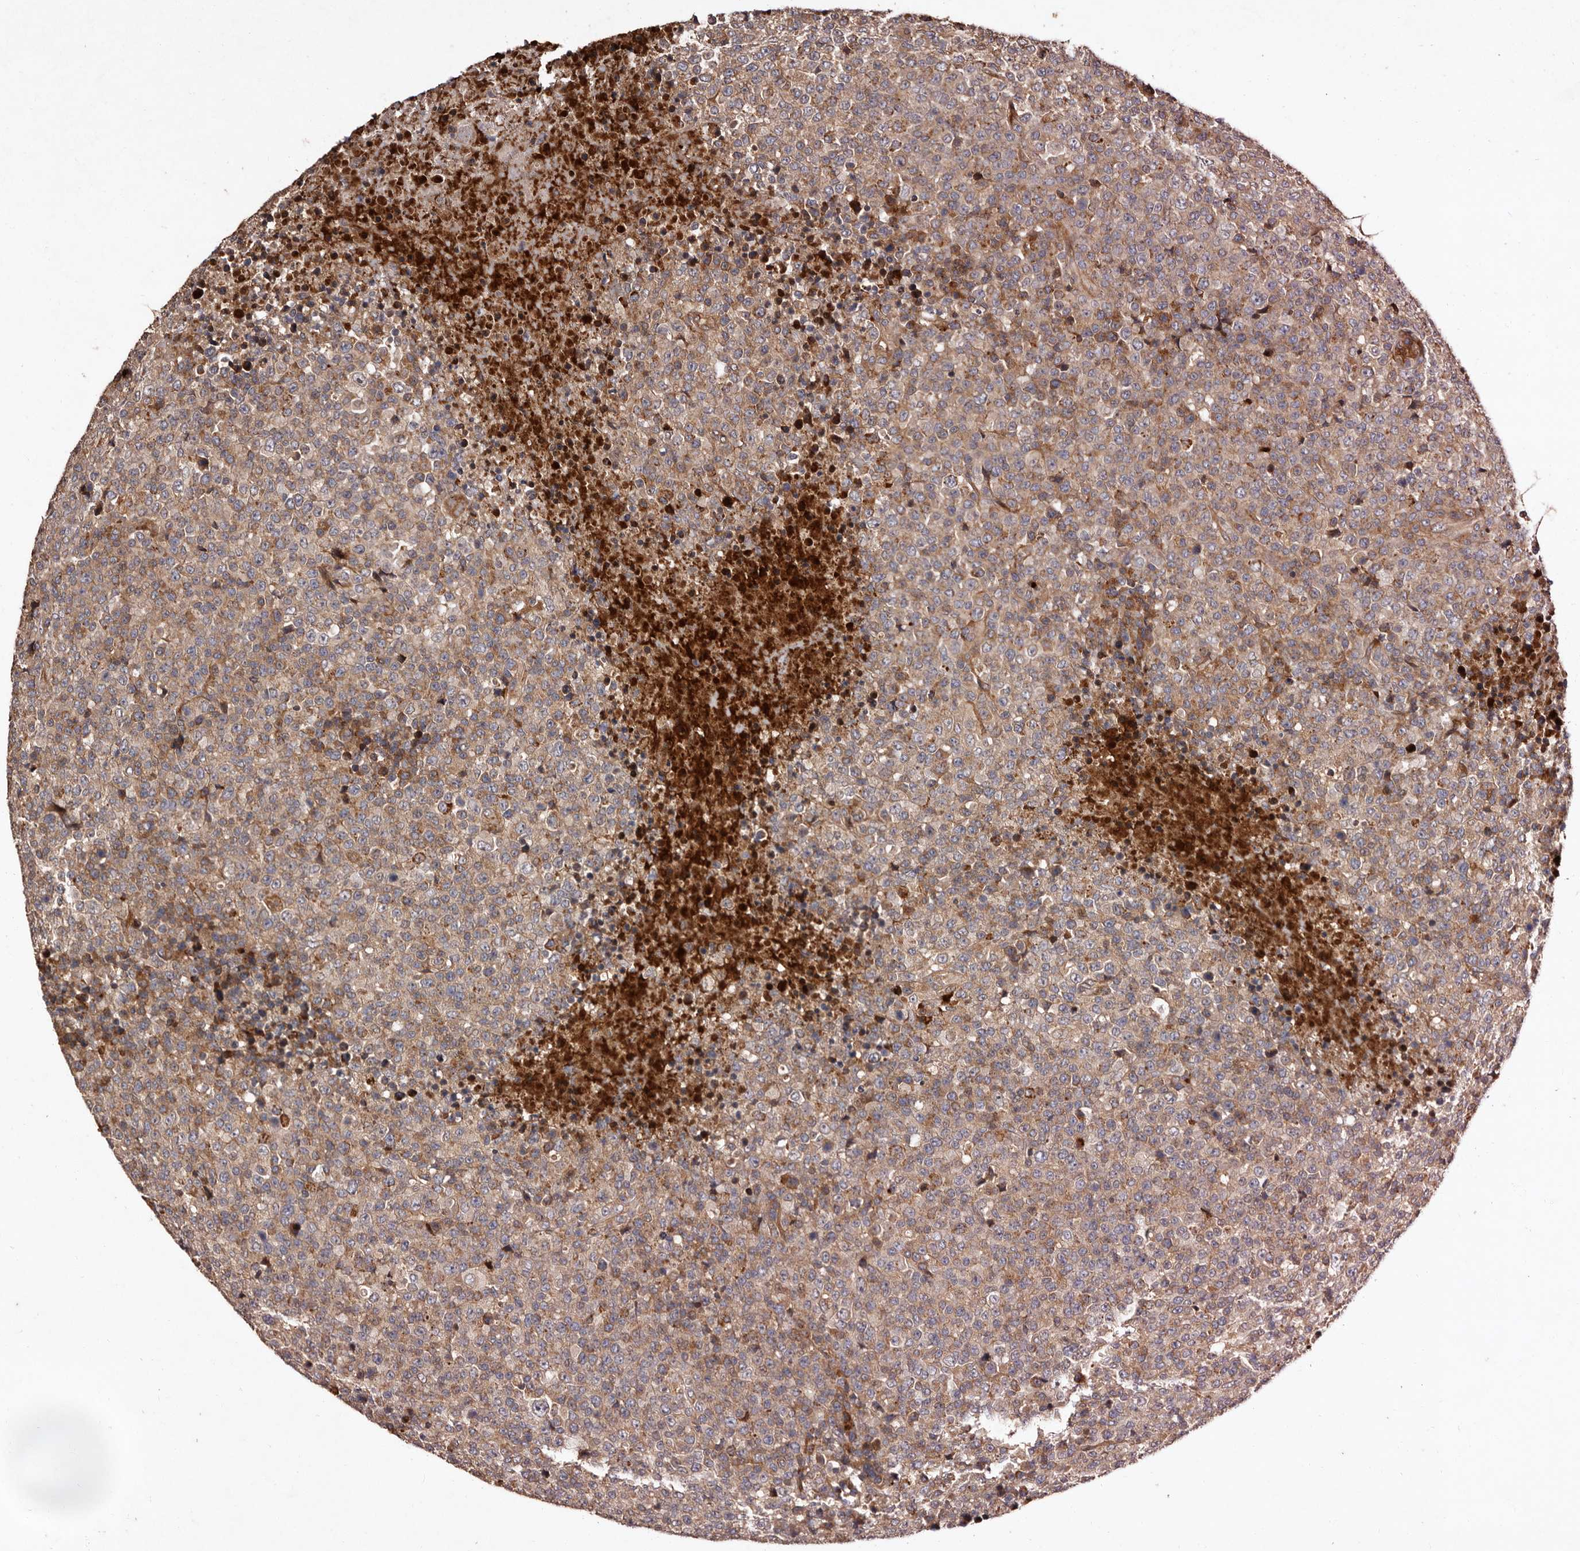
{"staining": {"intensity": "moderate", "quantity": ">75%", "location": "cytoplasmic/membranous"}, "tissue": "lymphoma", "cell_type": "Tumor cells", "image_type": "cancer", "snomed": [{"axis": "morphology", "description": "Malignant lymphoma, non-Hodgkin's type, High grade"}, {"axis": "topography", "description": "Lymph node"}], "caption": "Protein staining exhibits moderate cytoplasmic/membranous positivity in about >75% of tumor cells in malignant lymphoma, non-Hodgkin's type (high-grade).", "gene": "PRKD3", "patient": {"sex": "male", "age": 13}}